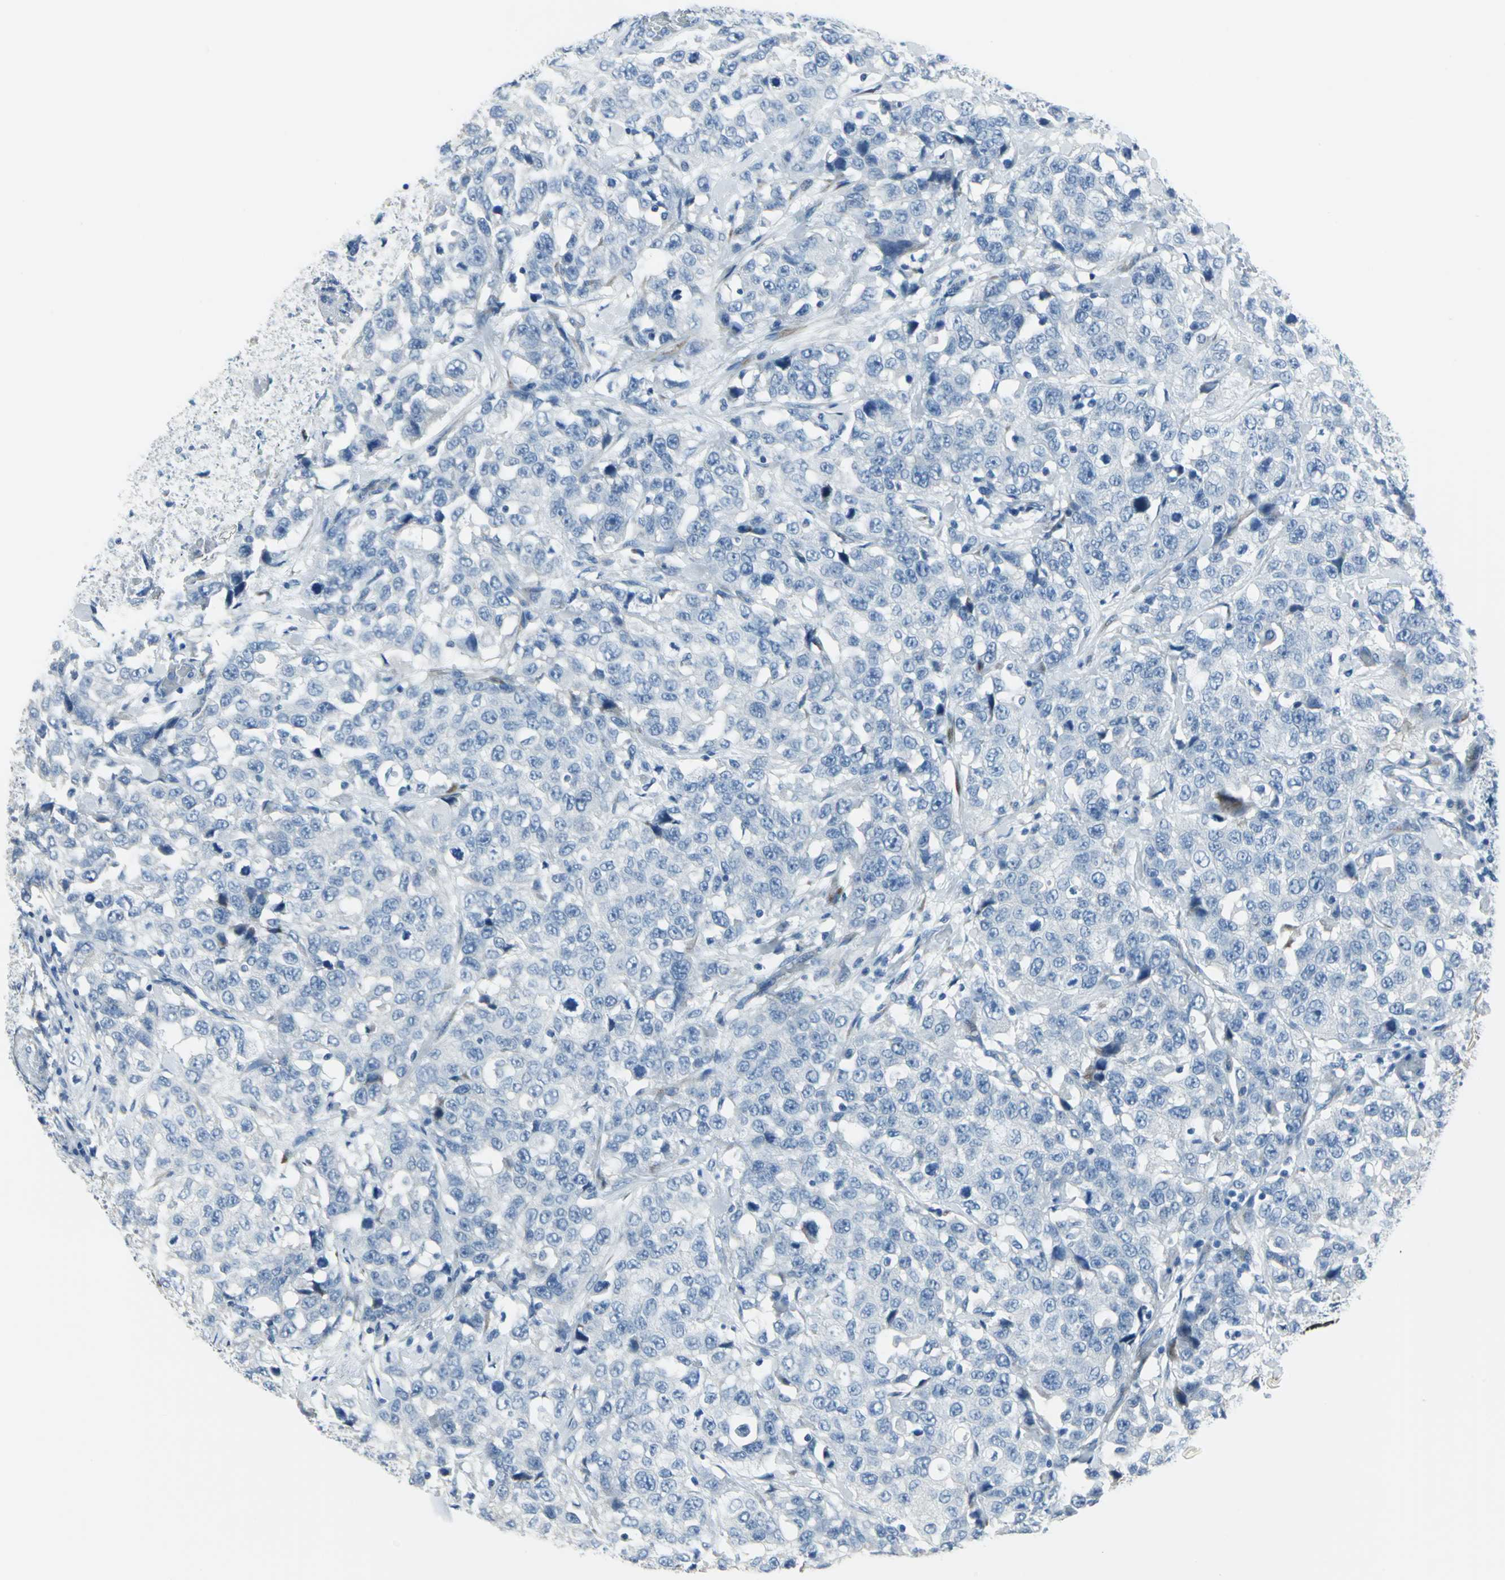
{"staining": {"intensity": "negative", "quantity": "none", "location": "none"}, "tissue": "stomach cancer", "cell_type": "Tumor cells", "image_type": "cancer", "snomed": [{"axis": "morphology", "description": "Normal tissue, NOS"}, {"axis": "morphology", "description": "Adenocarcinoma, NOS"}, {"axis": "topography", "description": "Stomach"}], "caption": "Image shows no protein expression in tumor cells of stomach cancer (adenocarcinoma) tissue.", "gene": "DNAI2", "patient": {"sex": "male", "age": 48}}